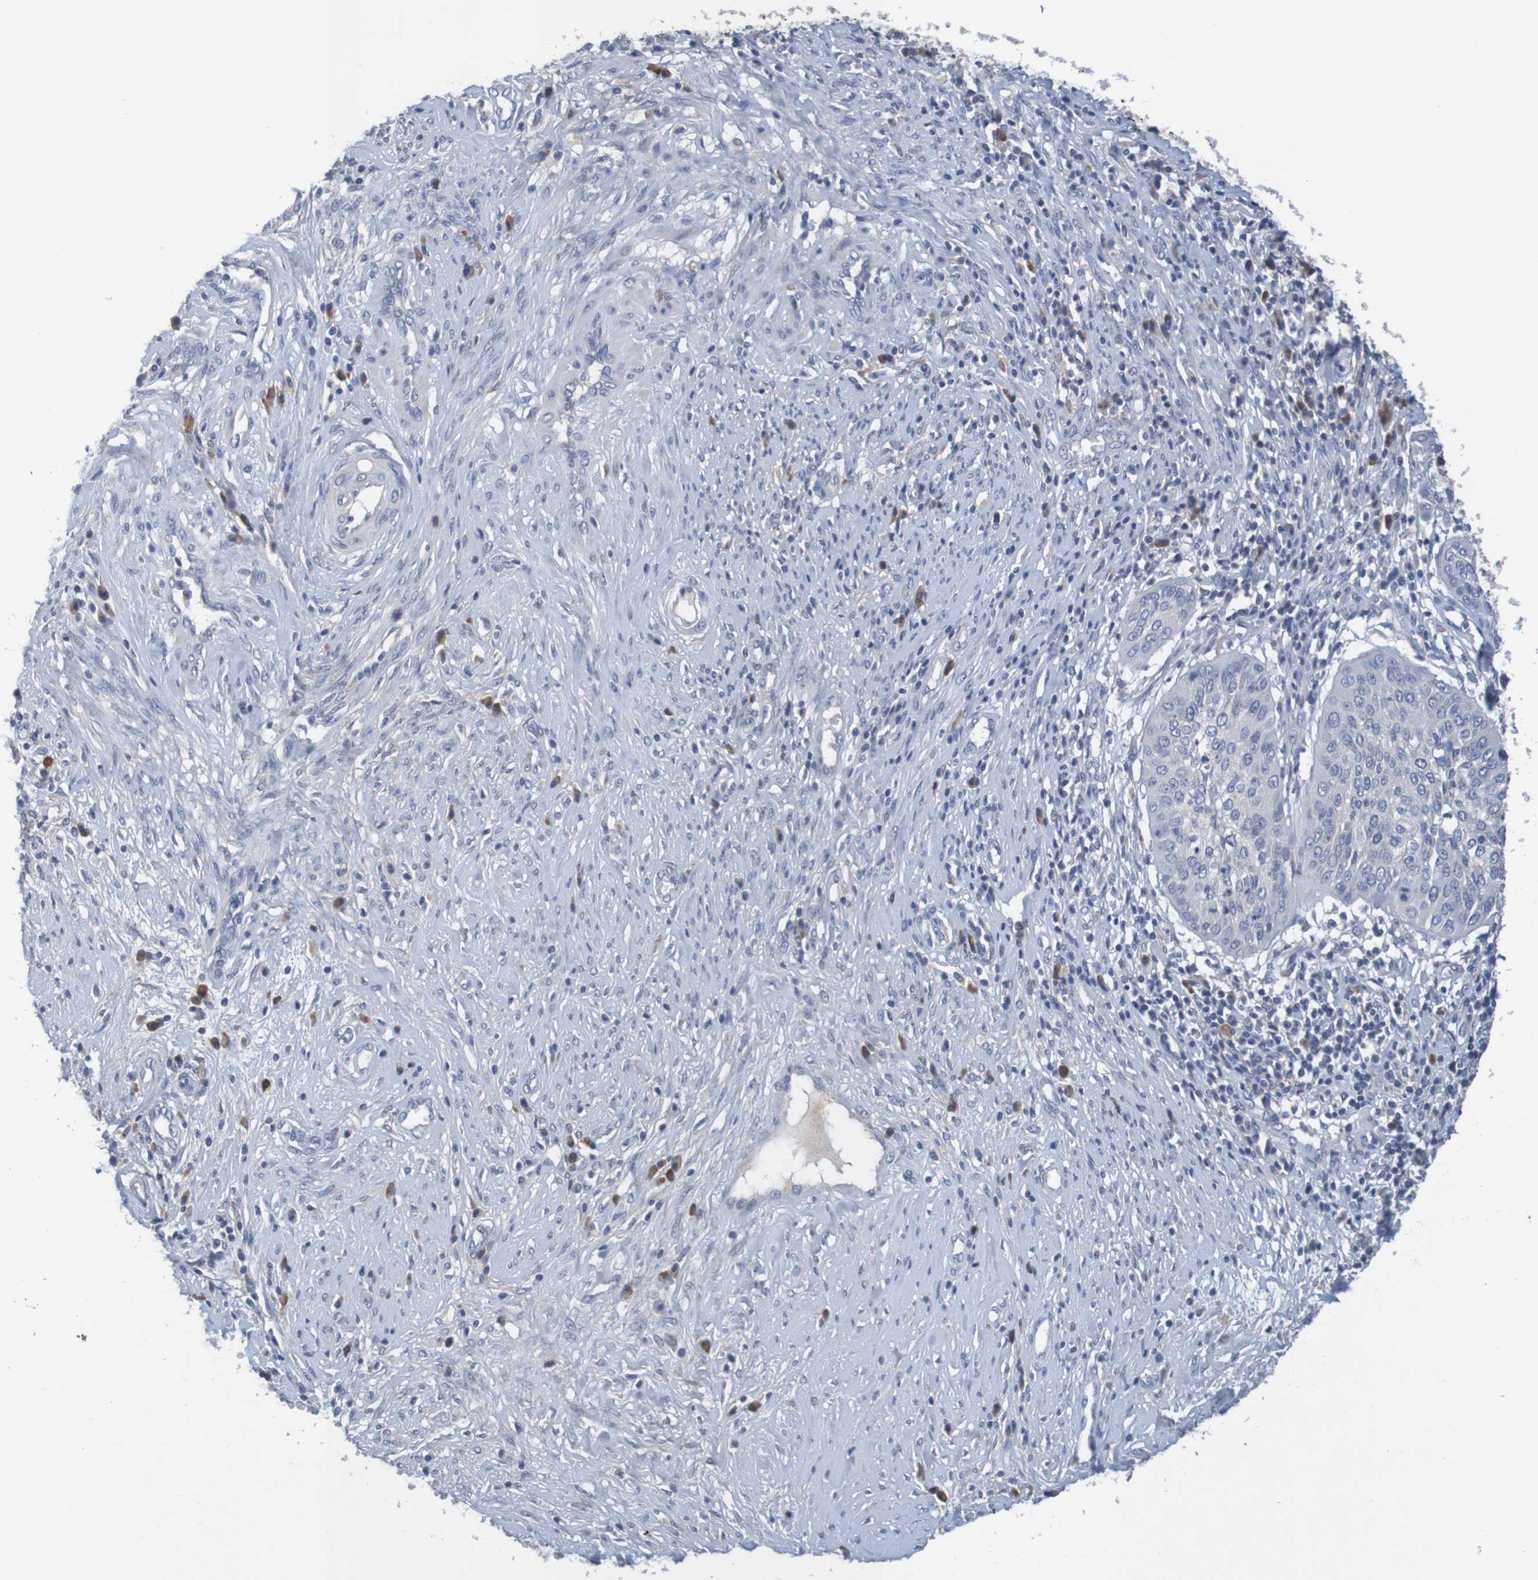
{"staining": {"intensity": "negative", "quantity": "none", "location": "none"}, "tissue": "cervical cancer", "cell_type": "Tumor cells", "image_type": "cancer", "snomed": [{"axis": "morphology", "description": "Normal tissue, NOS"}, {"axis": "morphology", "description": "Squamous cell carcinoma, NOS"}, {"axis": "topography", "description": "Cervix"}], "caption": "IHC micrograph of human cervical squamous cell carcinoma stained for a protein (brown), which demonstrates no positivity in tumor cells.", "gene": "LTA", "patient": {"sex": "female", "age": 39}}